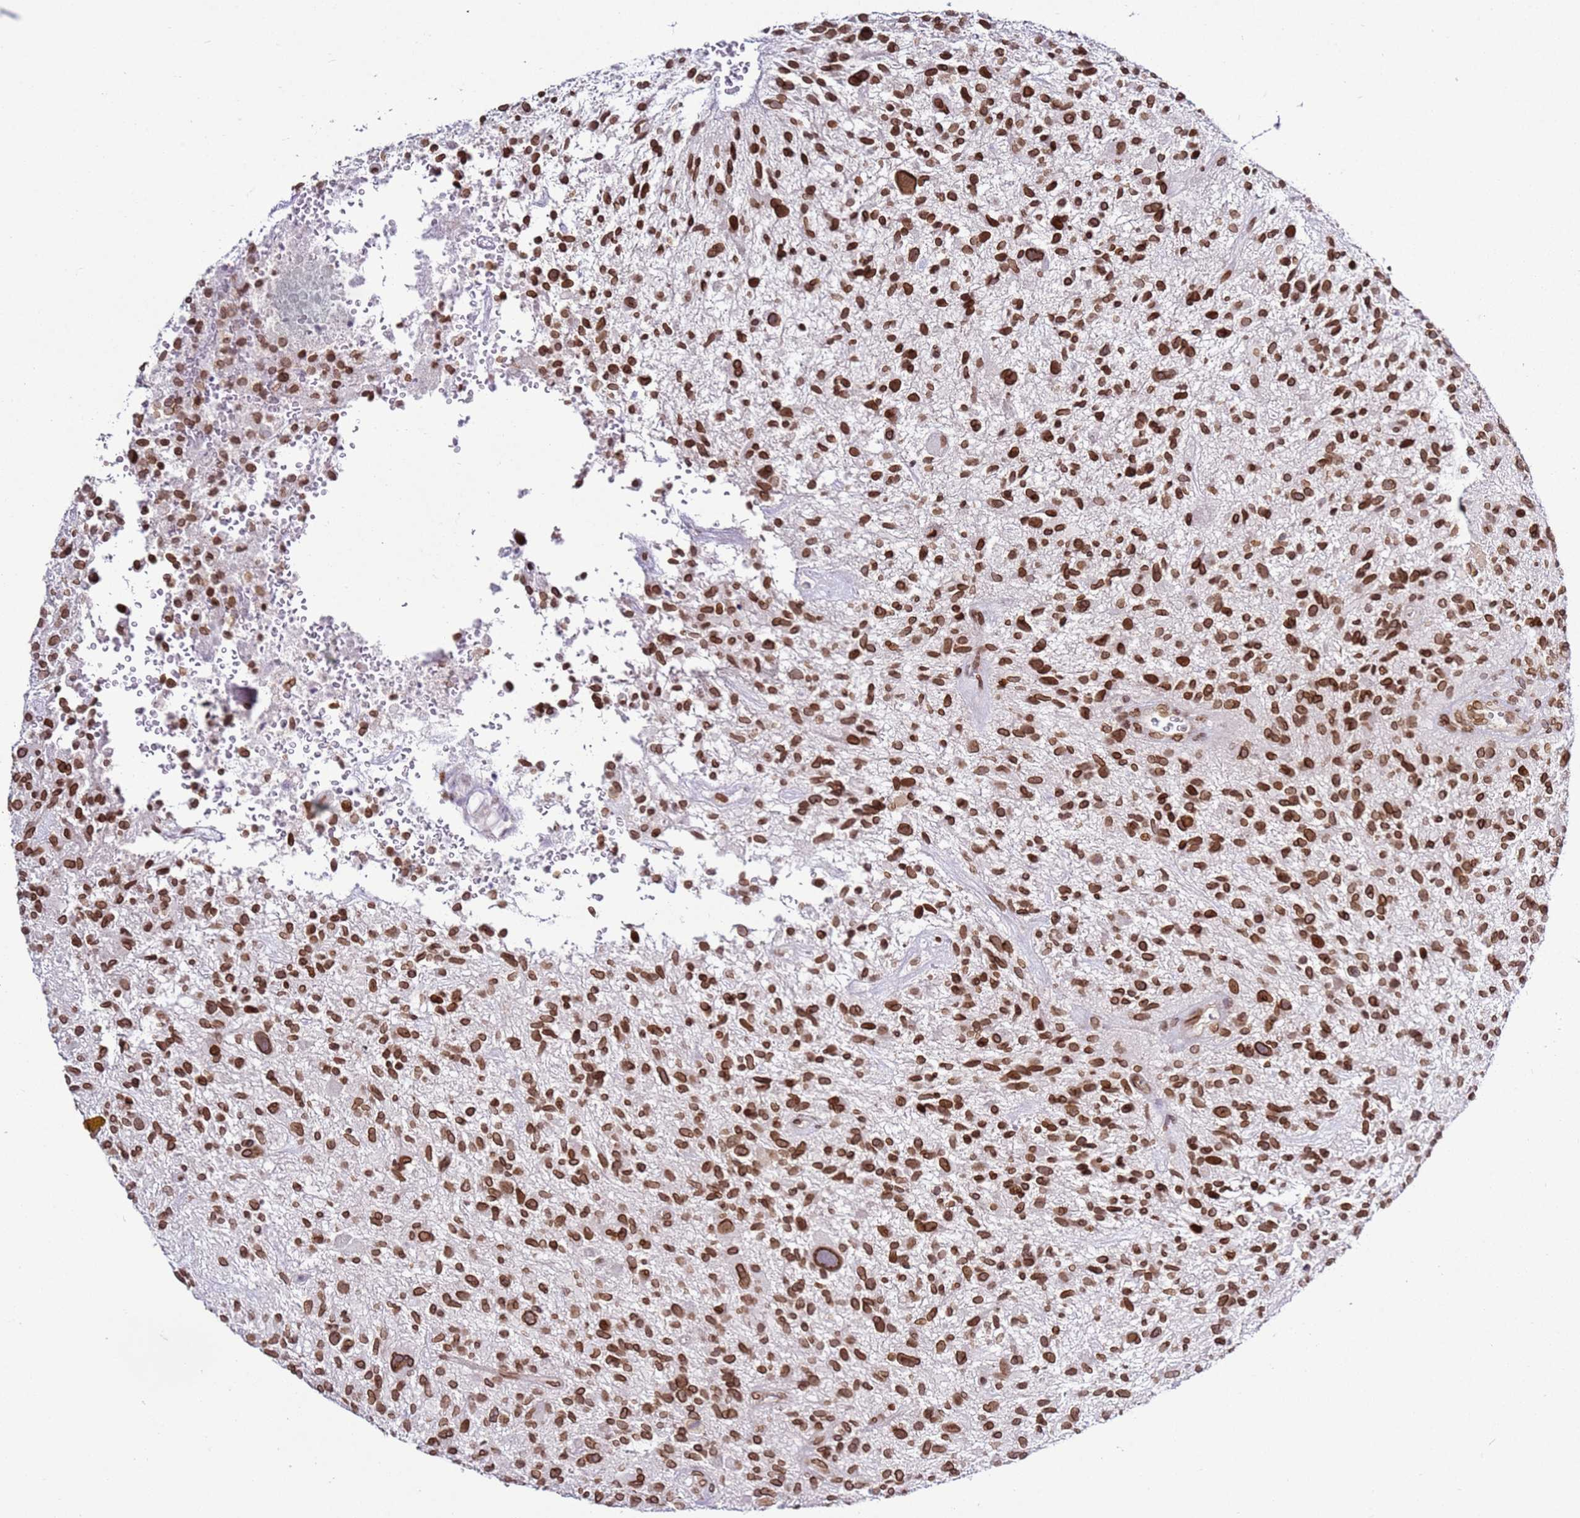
{"staining": {"intensity": "moderate", "quantity": ">75%", "location": "nuclear"}, "tissue": "glioma", "cell_type": "Tumor cells", "image_type": "cancer", "snomed": [{"axis": "morphology", "description": "Glioma, malignant, High grade"}, {"axis": "topography", "description": "Brain"}], "caption": "A histopathology image of human malignant glioma (high-grade) stained for a protein displays moderate nuclear brown staining in tumor cells.", "gene": "POU6F1", "patient": {"sex": "male", "age": 47}}